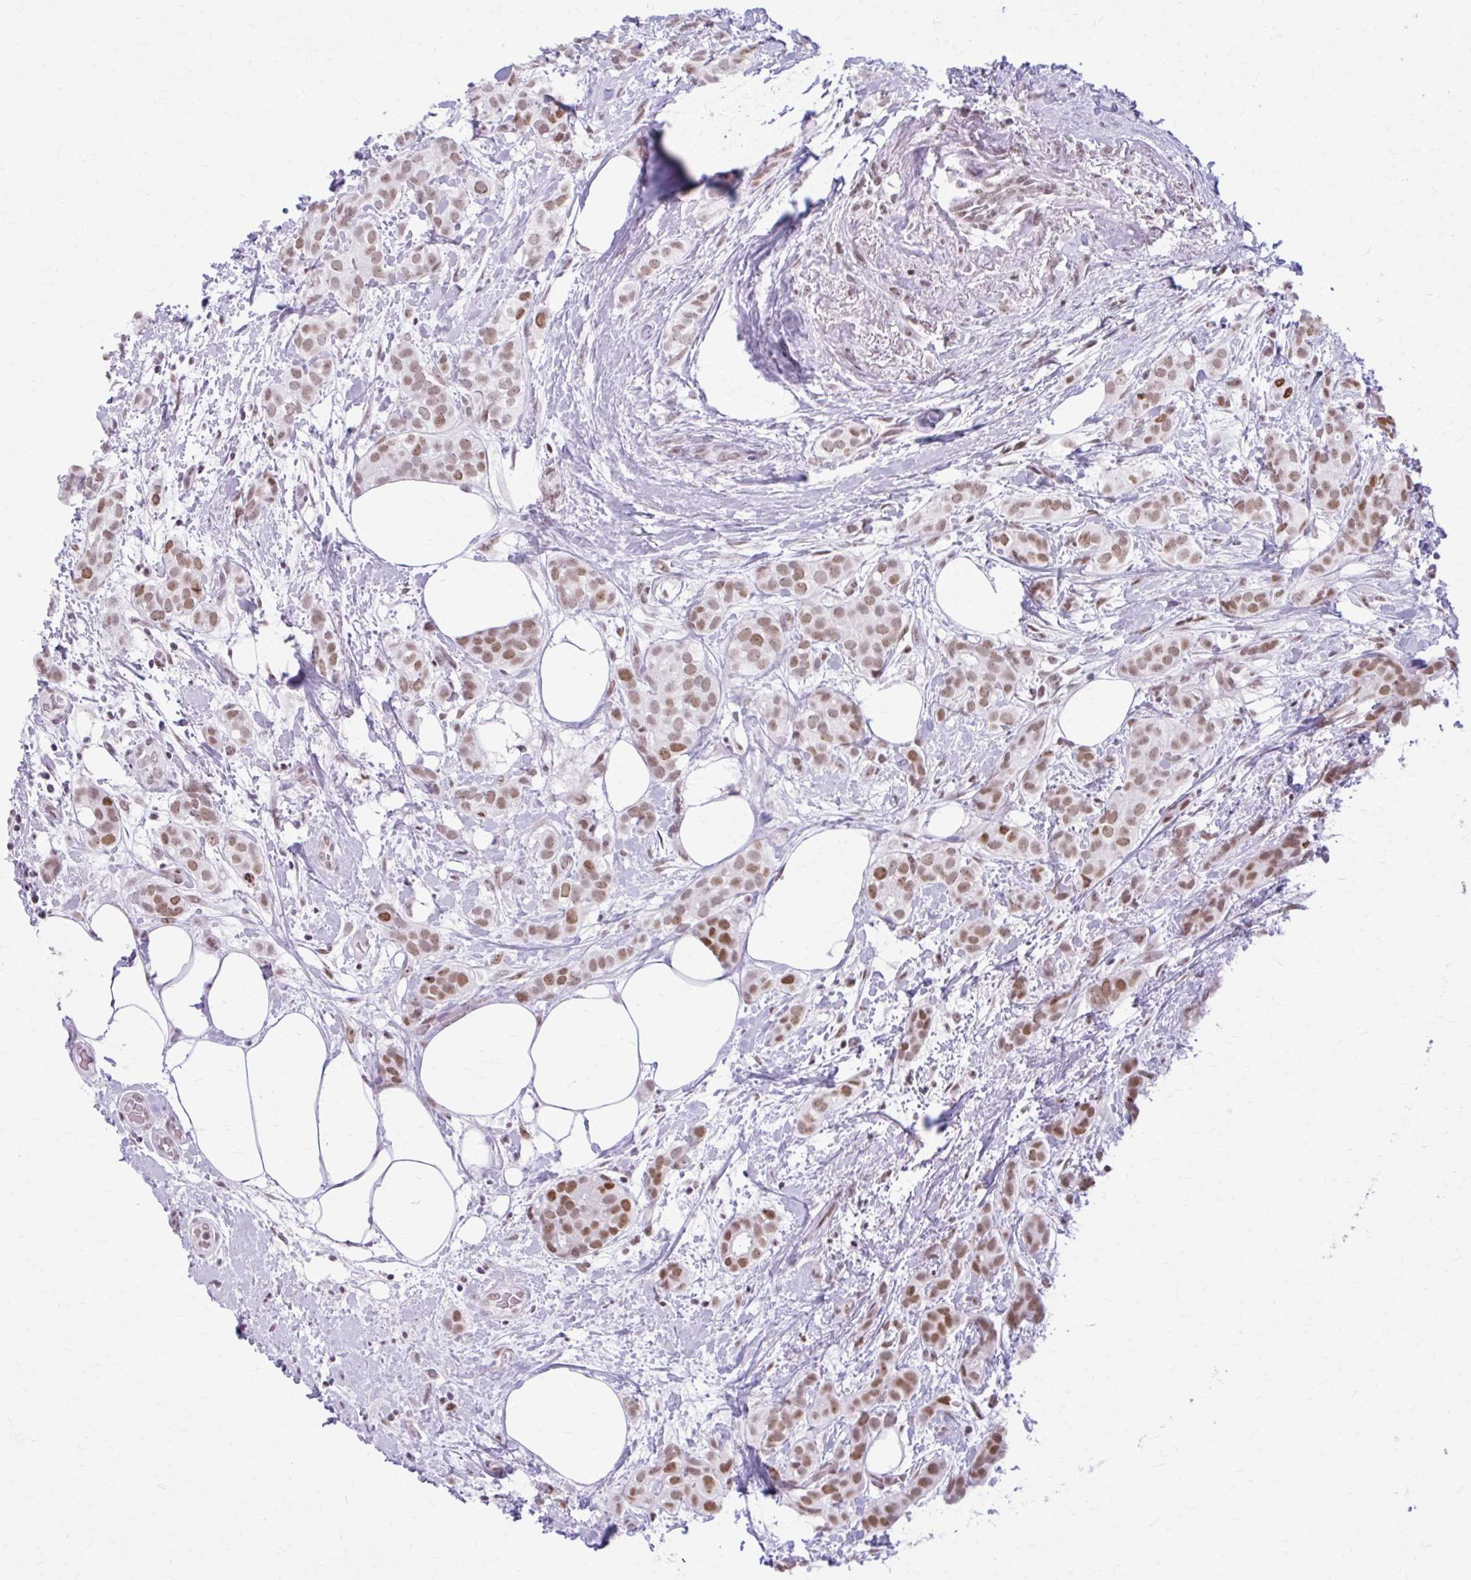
{"staining": {"intensity": "moderate", "quantity": ">75%", "location": "nuclear"}, "tissue": "breast cancer", "cell_type": "Tumor cells", "image_type": "cancer", "snomed": [{"axis": "morphology", "description": "Duct carcinoma"}, {"axis": "topography", "description": "Breast"}], "caption": "An image showing moderate nuclear positivity in about >75% of tumor cells in intraductal carcinoma (breast), as visualized by brown immunohistochemical staining.", "gene": "PABIR1", "patient": {"sex": "female", "age": 73}}